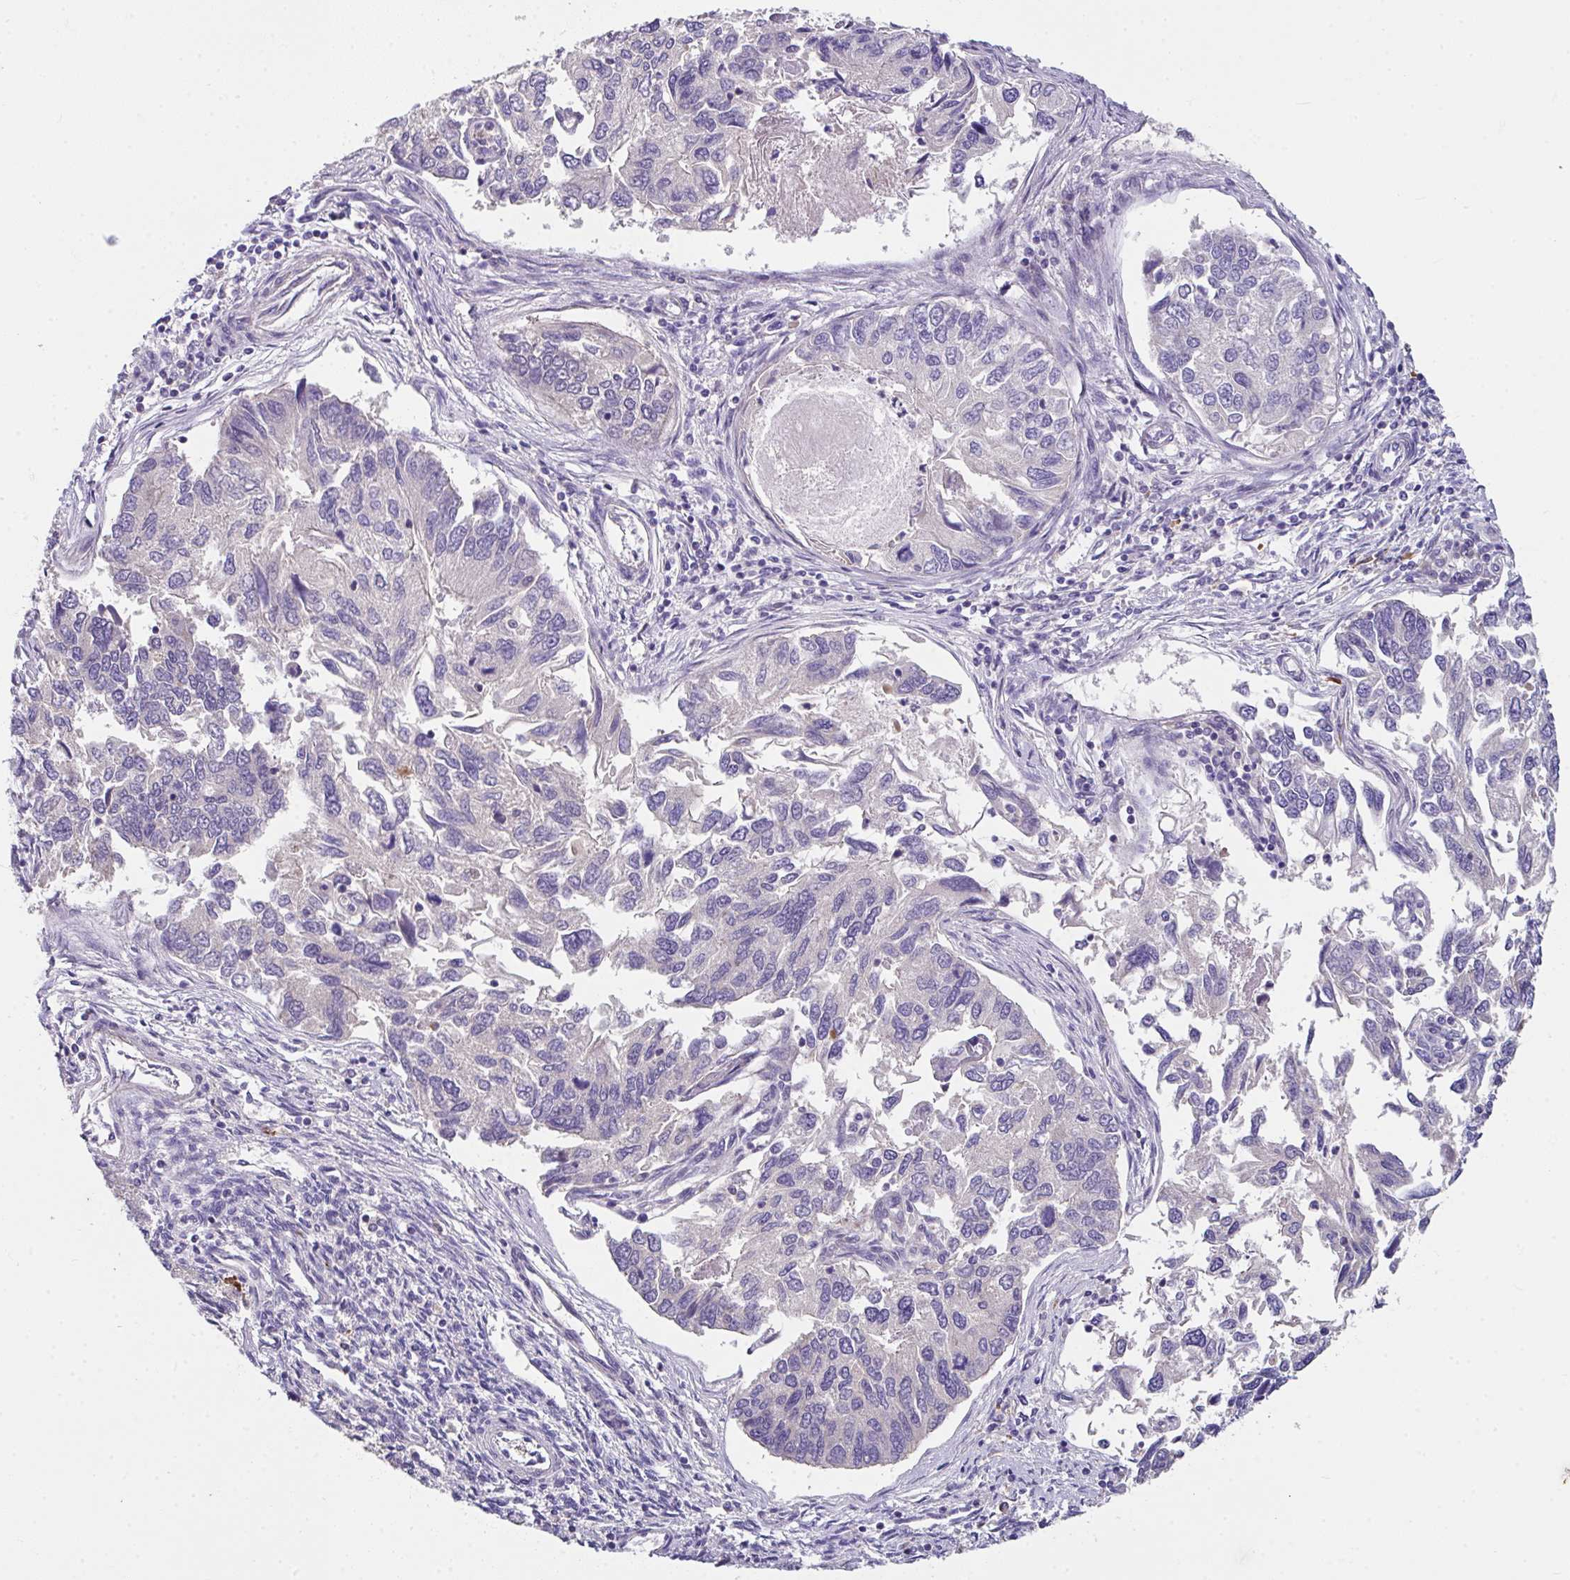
{"staining": {"intensity": "negative", "quantity": "none", "location": "none"}, "tissue": "endometrial cancer", "cell_type": "Tumor cells", "image_type": "cancer", "snomed": [{"axis": "morphology", "description": "Carcinoma, NOS"}, {"axis": "topography", "description": "Uterus"}], "caption": "Tumor cells are negative for brown protein staining in carcinoma (endometrial).", "gene": "RBBP6", "patient": {"sex": "female", "age": 76}}